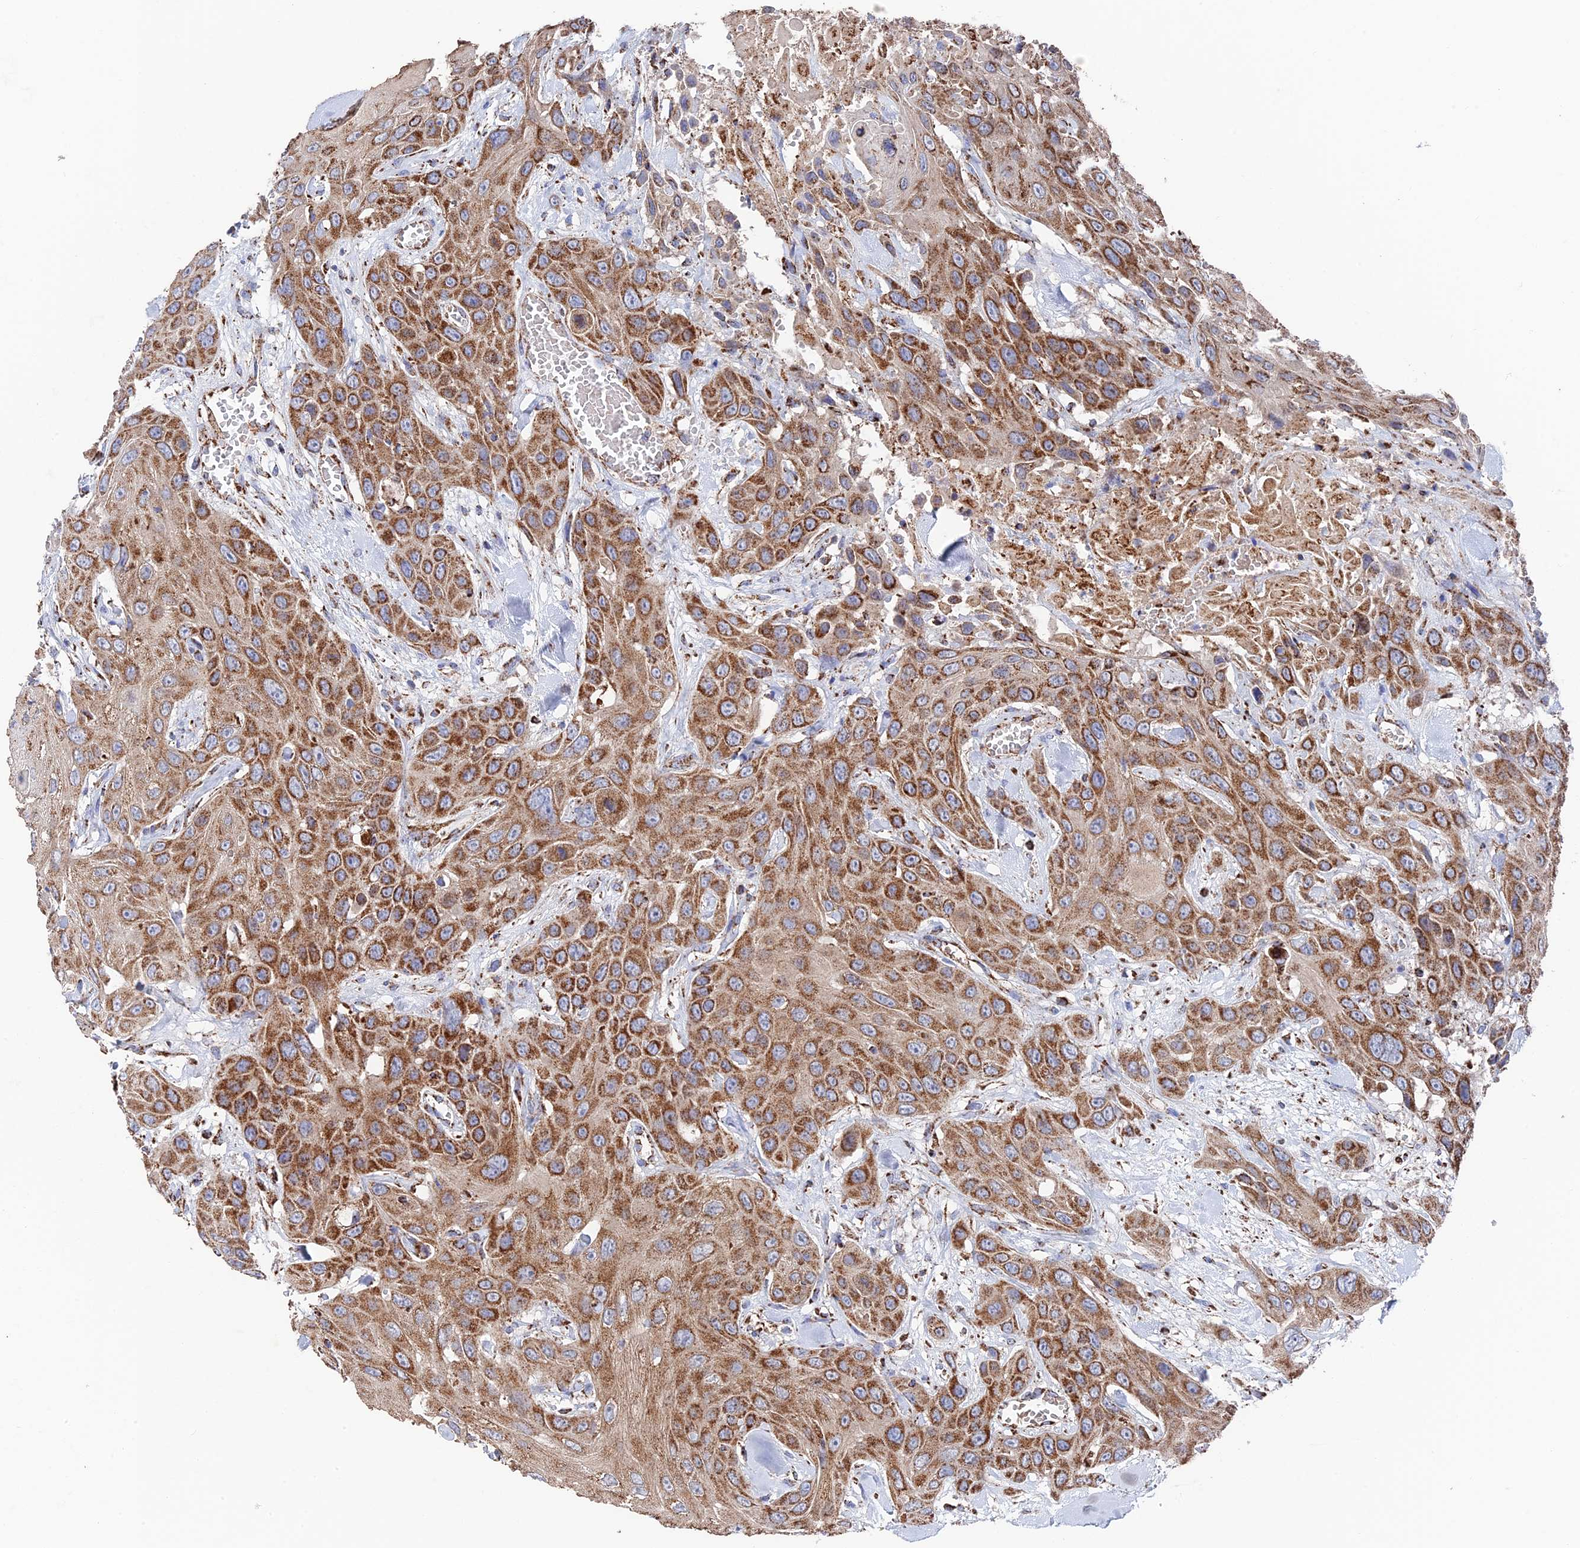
{"staining": {"intensity": "moderate", "quantity": ">75%", "location": "cytoplasmic/membranous"}, "tissue": "head and neck cancer", "cell_type": "Tumor cells", "image_type": "cancer", "snomed": [{"axis": "morphology", "description": "Squamous cell carcinoma, NOS"}, {"axis": "topography", "description": "Head-Neck"}], "caption": "Squamous cell carcinoma (head and neck) was stained to show a protein in brown. There is medium levels of moderate cytoplasmic/membranous staining in about >75% of tumor cells. (Stains: DAB (3,3'-diaminobenzidine) in brown, nuclei in blue, Microscopy: brightfield microscopy at high magnification).", "gene": "HAUS8", "patient": {"sex": "male", "age": 81}}